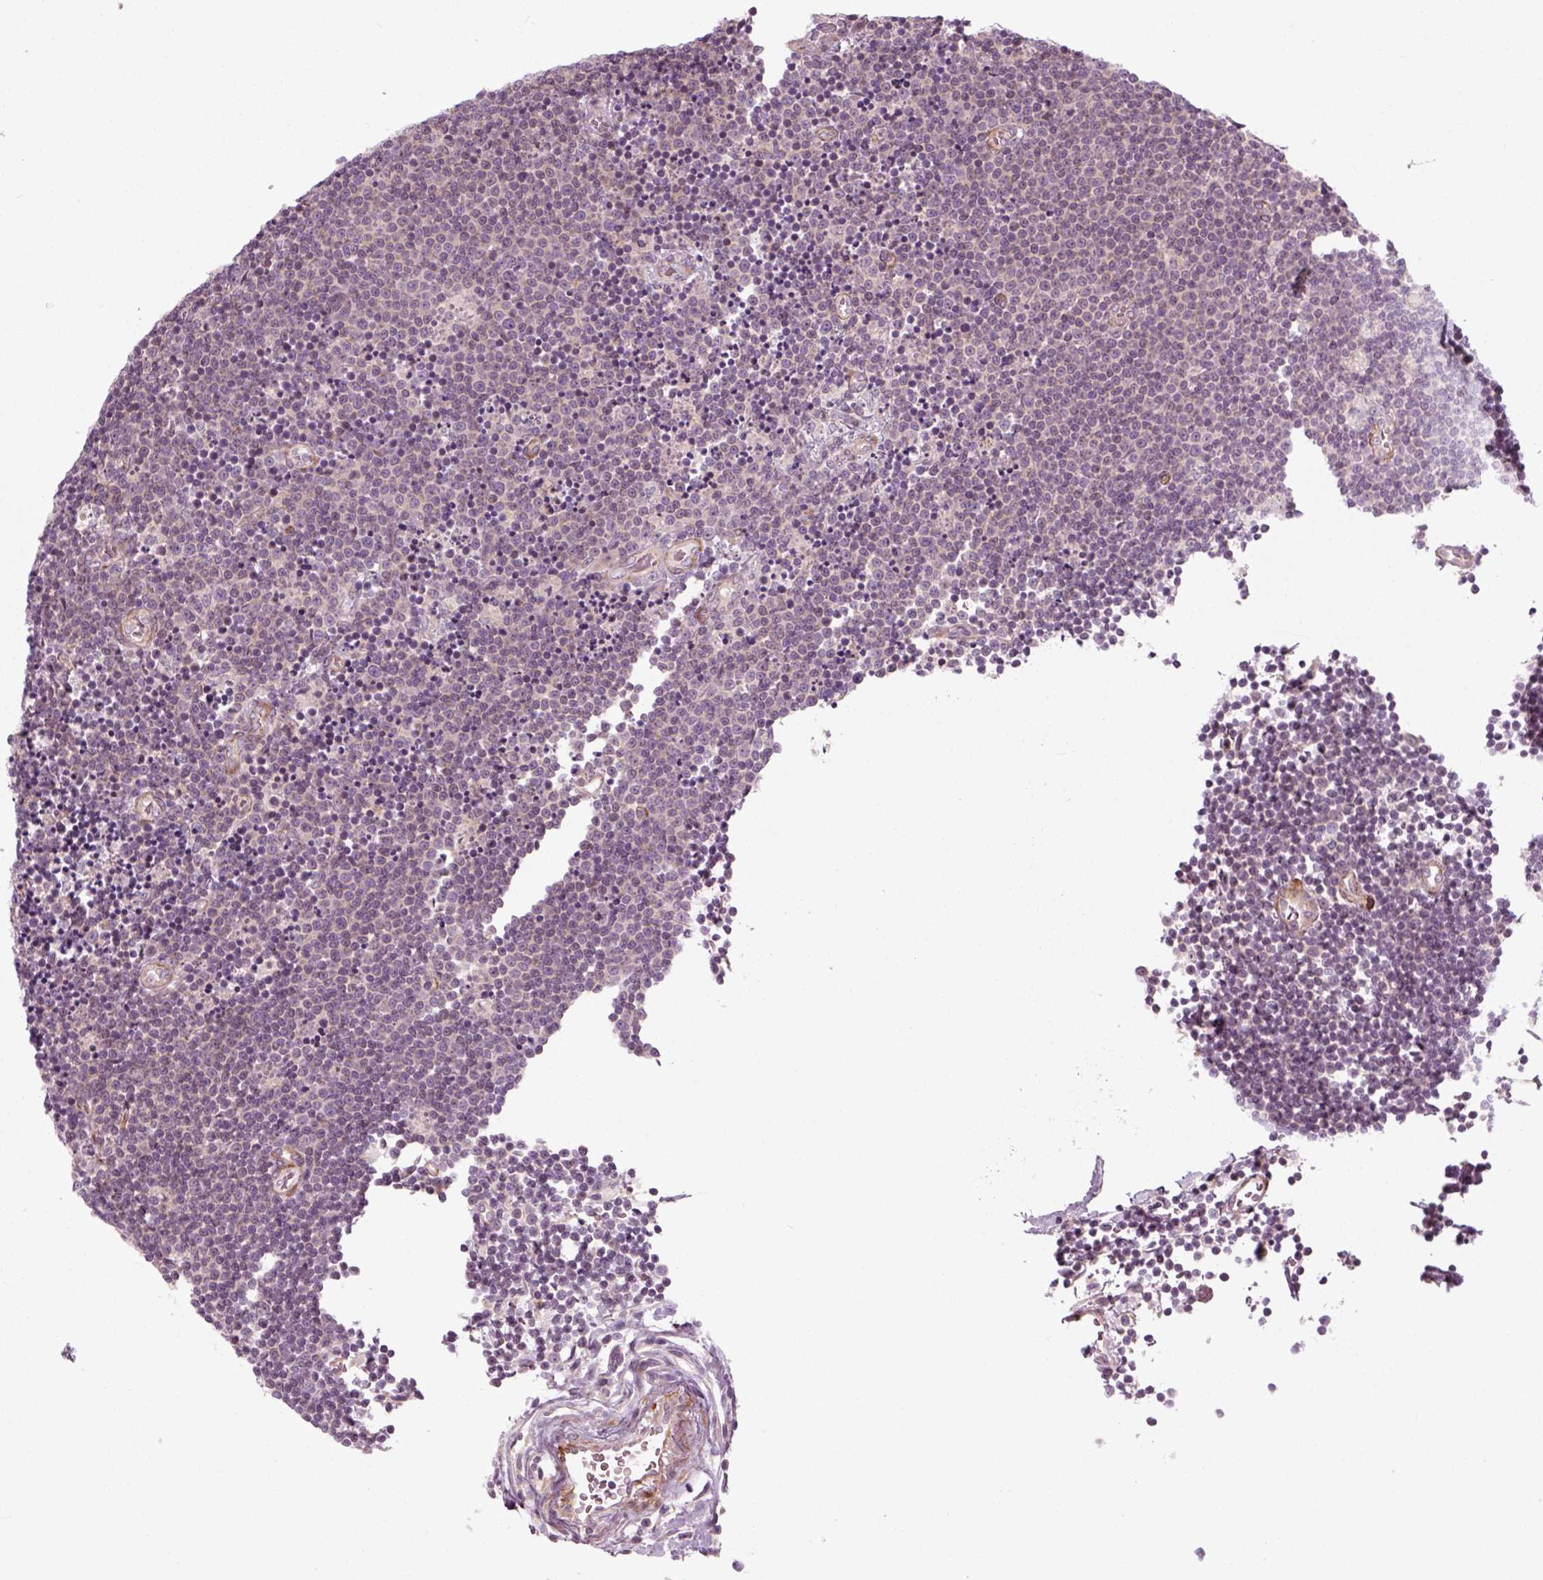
{"staining": {"intensity": "negative", "quantity": "none", "location": "none"}, "tissue": "lymphoma", "cell_type": "Tumor cells", "image_type": "cancer", "snomed": [{"axis": "morphology", "description": "Malignant lymphoma, non-Hodgkin's type, Low grade"}, {"axis": "topography", "description": "Brain"}], "caption": "Low-grade malignant lymphoma, non-Hodgkin's type was stained to show a protein in brown. There is no significant staining in tumor cells.", "gene": "DNASE1L1", "patient": {"sex": "female", "age": 66}}